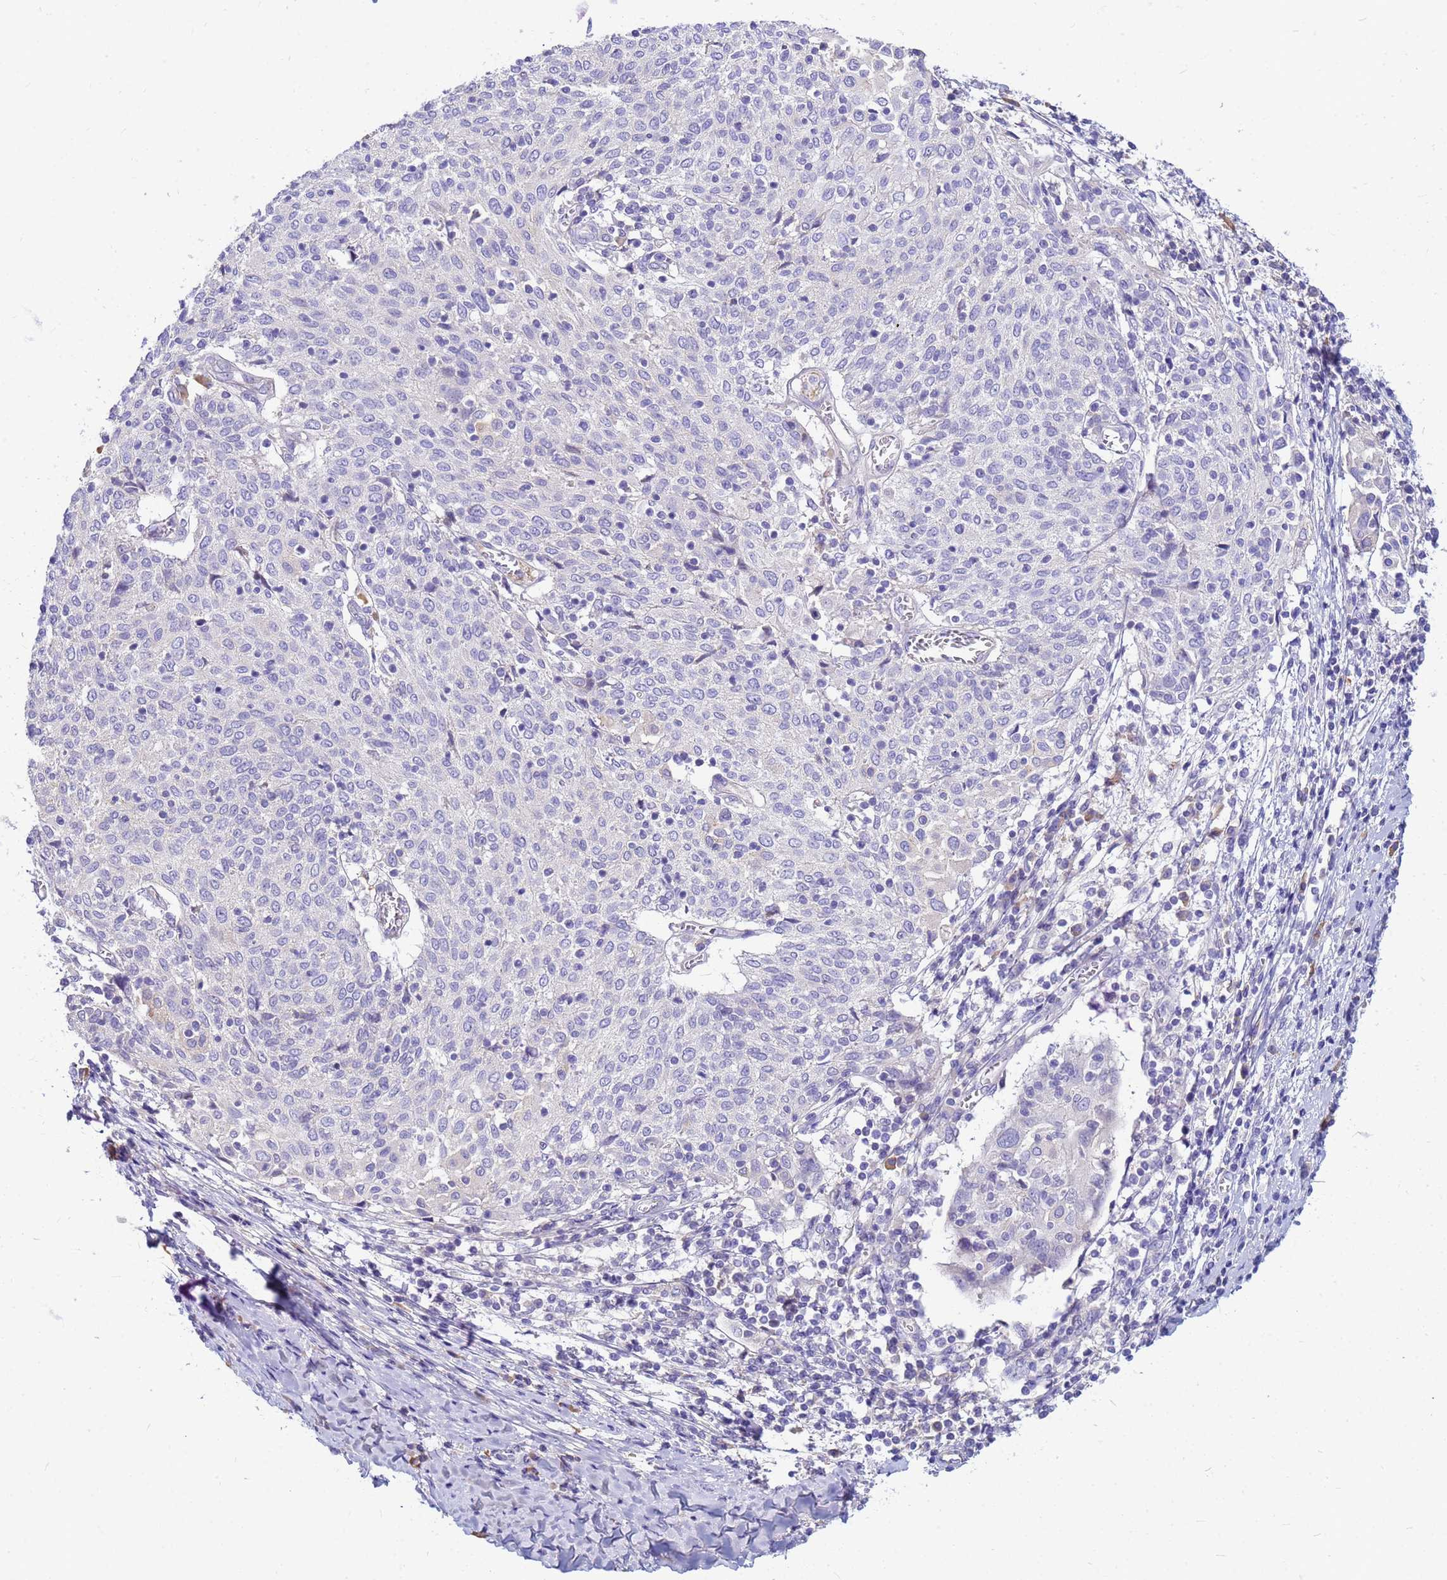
{"staining": {"intensity": "negative", "quantity": "none", "location": "none"}, "tissue": "cervical cancer", "cell_type": "Tumor cells", "image_type": "cancer", "snomed": [{"axis": "morphology", "description": "Squamous cell carcinoma, NOS"}, {"axis": "topography", "description": "Cervix"}], "caption": "Immunohistochemistry image of human cervical squamous cell carcinoma stained for a protein (brown), which displays no expression in tumor cells. (DAB (3,3'-diaminobenzidine) immunohistochemistry (IHC) with hematoxylin counter stain).", "gene": "DPRX", "patient": {"sex": "female", "age": 52}}